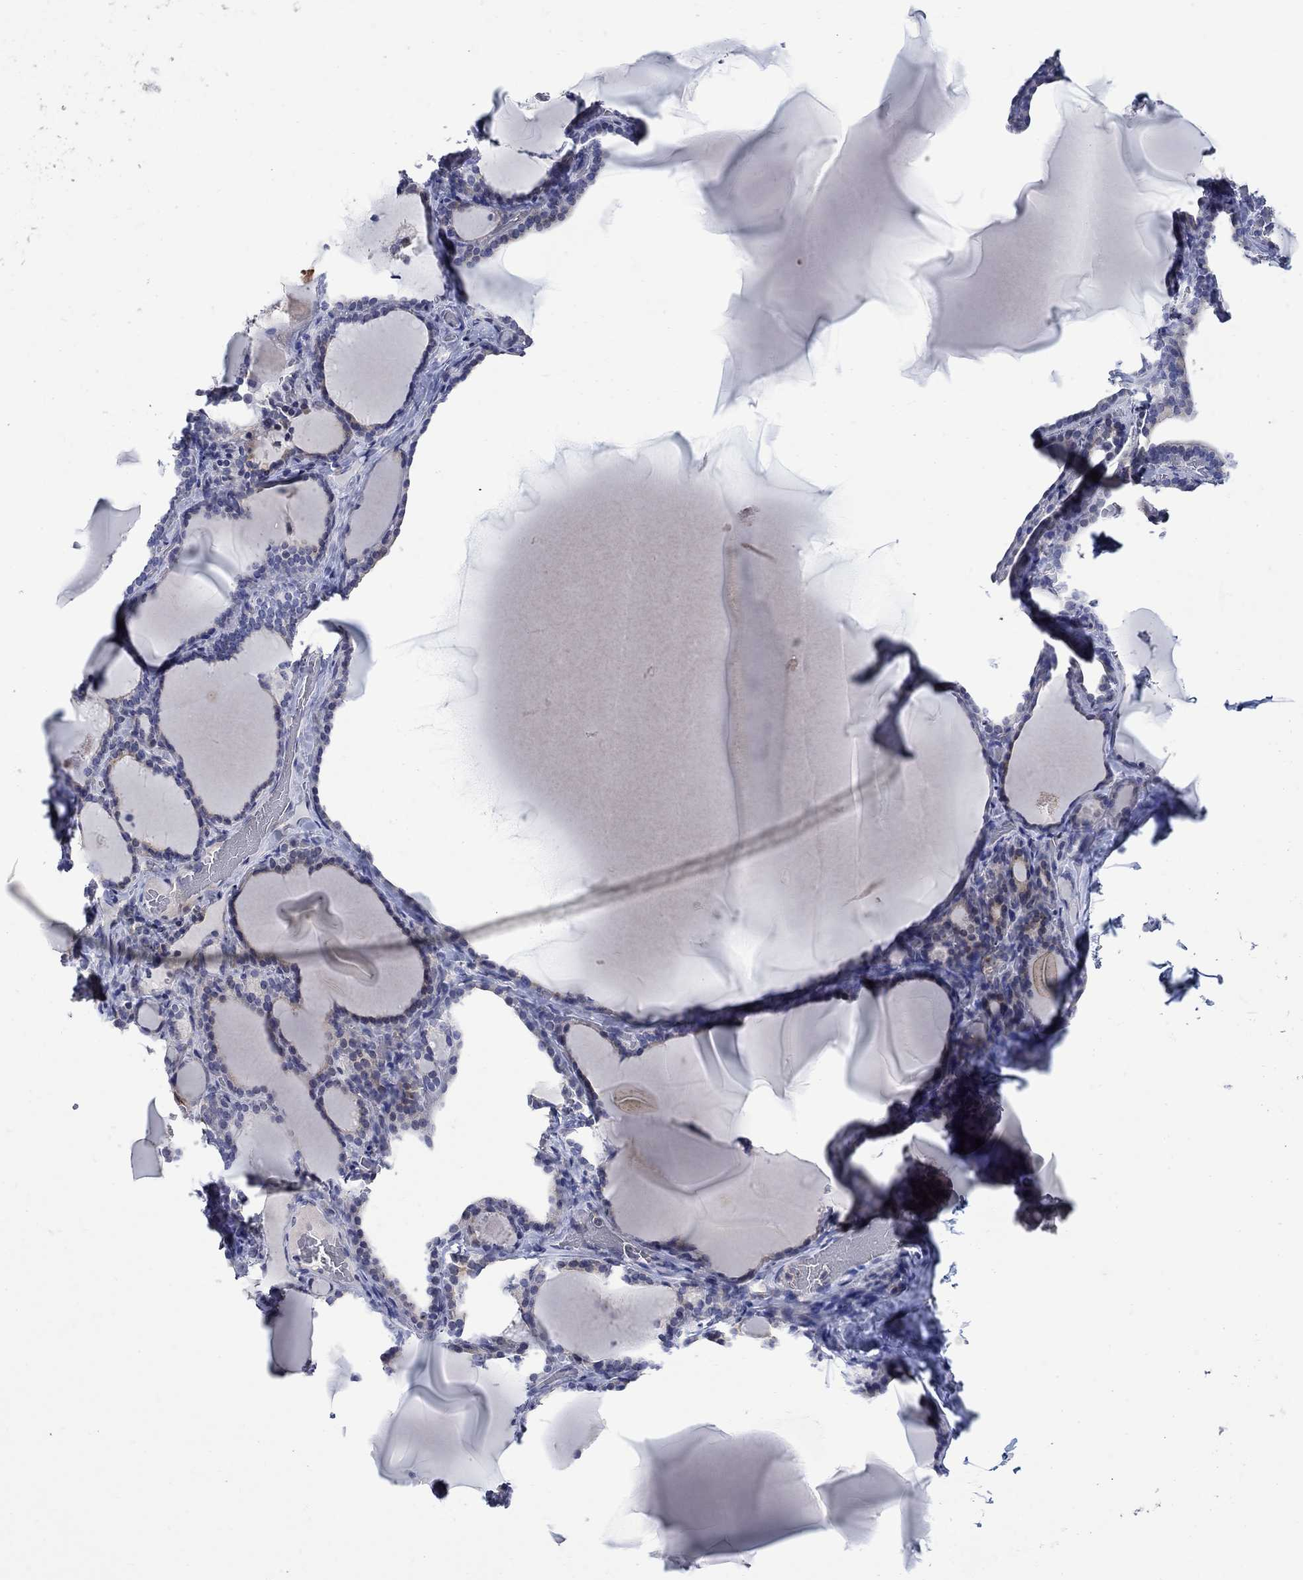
{"staining": {"intensity": "negative", "quantity": "none", "location": "none"}, "tissue": "thyroid gland", "cell_type": "Glandular cells", "image_type": "normal", "snomed": [{"axis": "morphology", "description": "Normal tissue, NOS"}, {"axis": "morphology", "description": "Hyperplasia, NOS"}, {"axis": "topography", "description": "Thyroid gland"}], "caption": "Image shows no protein staining in glandular cells of normal thyroid gland.", "gene": "DLK1", "patient": {"sex": "female", "age": 27}}